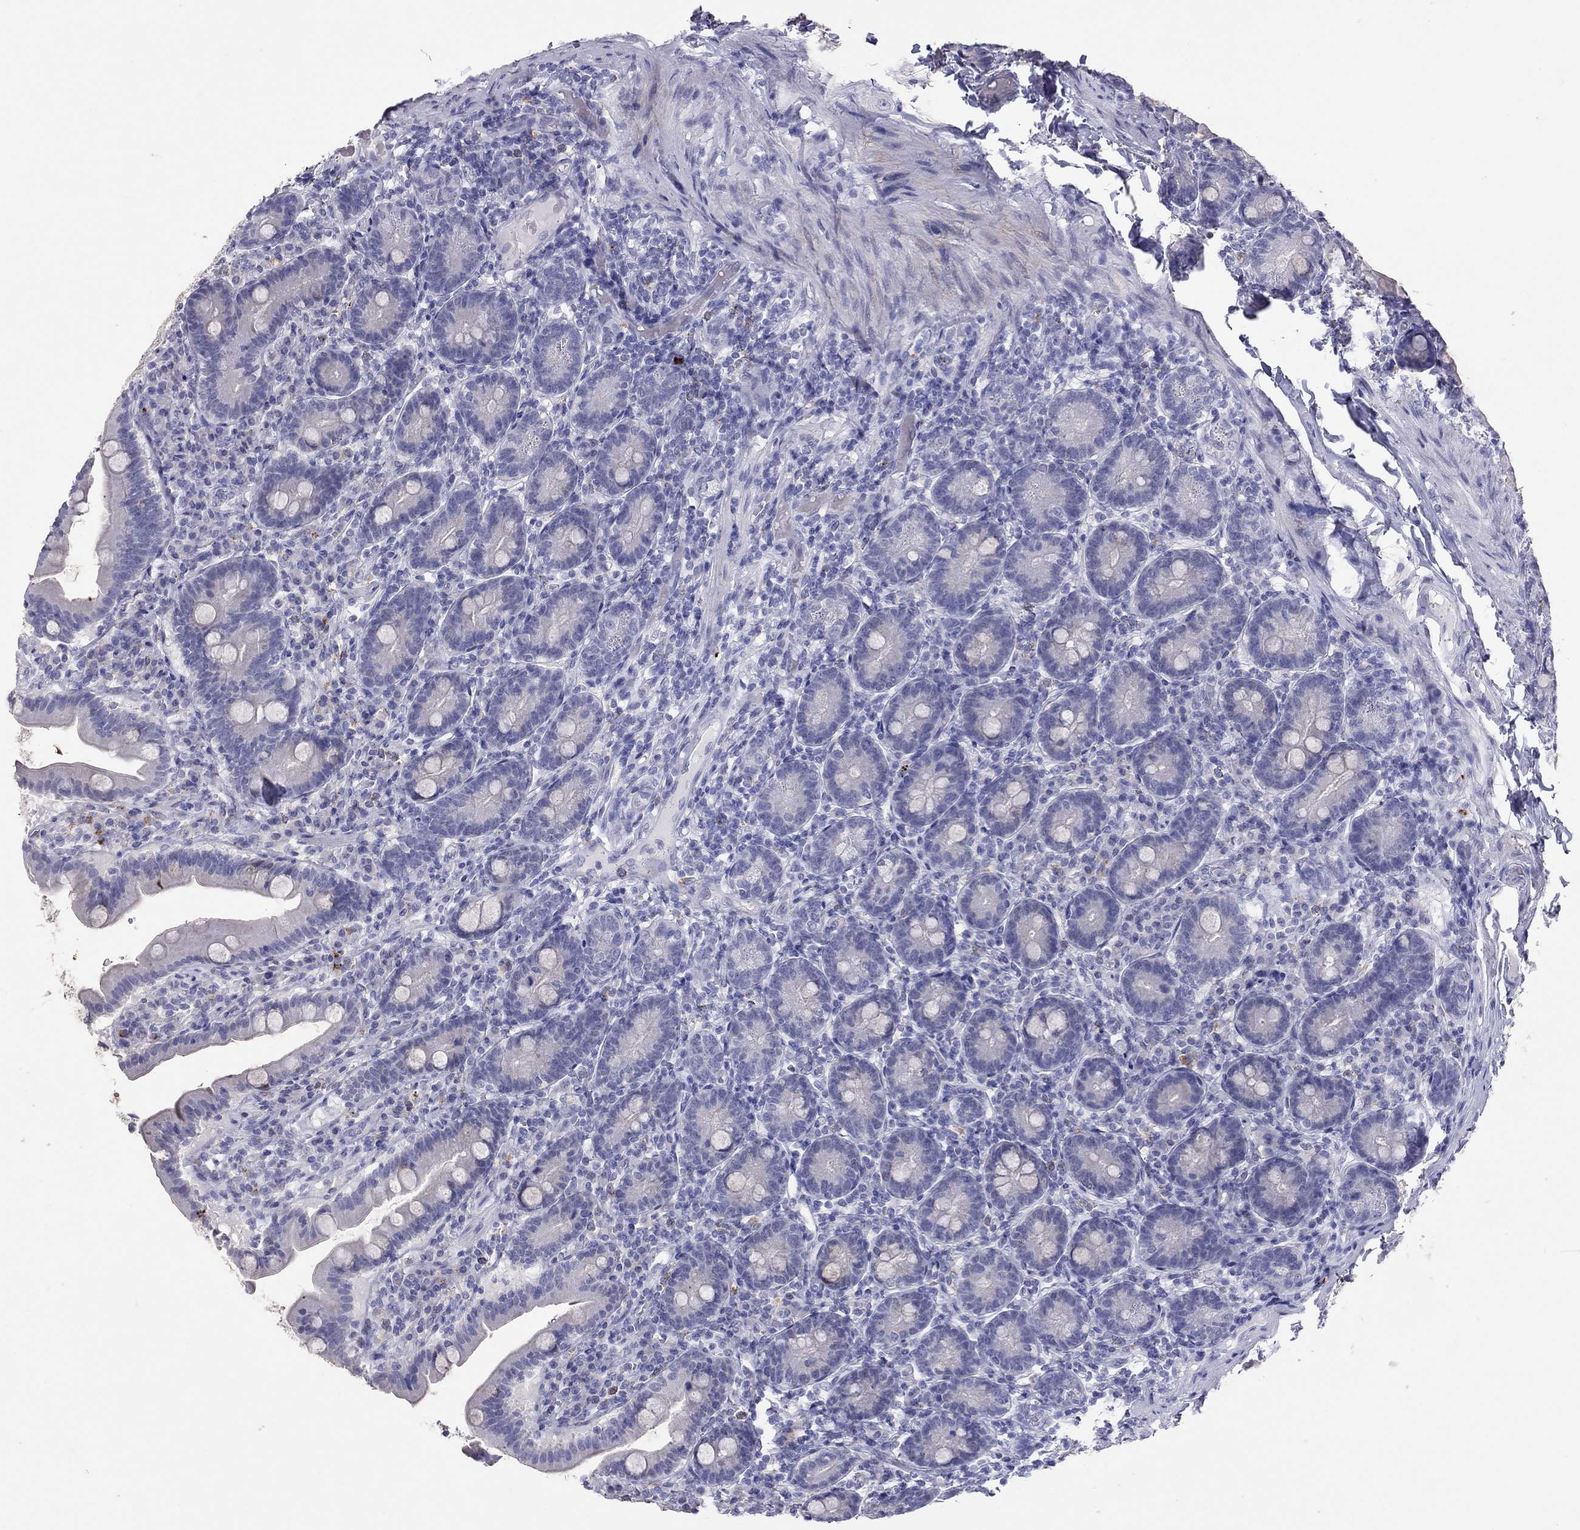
{"staining": {"intensity": "negative", "quantity": "none", "location": "none"}, "tissue": "small intestine", "cell_type": "Glandular cells", "image_type": "normal", "snomed": [{"axis": "morphology", "description": "Normal tissue, NOS"}, {"axis": "topography", "description": "Small intestine"}], "caption": "High power microscopy micrograph of an immunohistochemistry micrograph of unremarkable small intestine, revealing no significant expression in glandular cells.", "gene": "SLAMF1", "patient": {"sex": "male", "age": 66}}